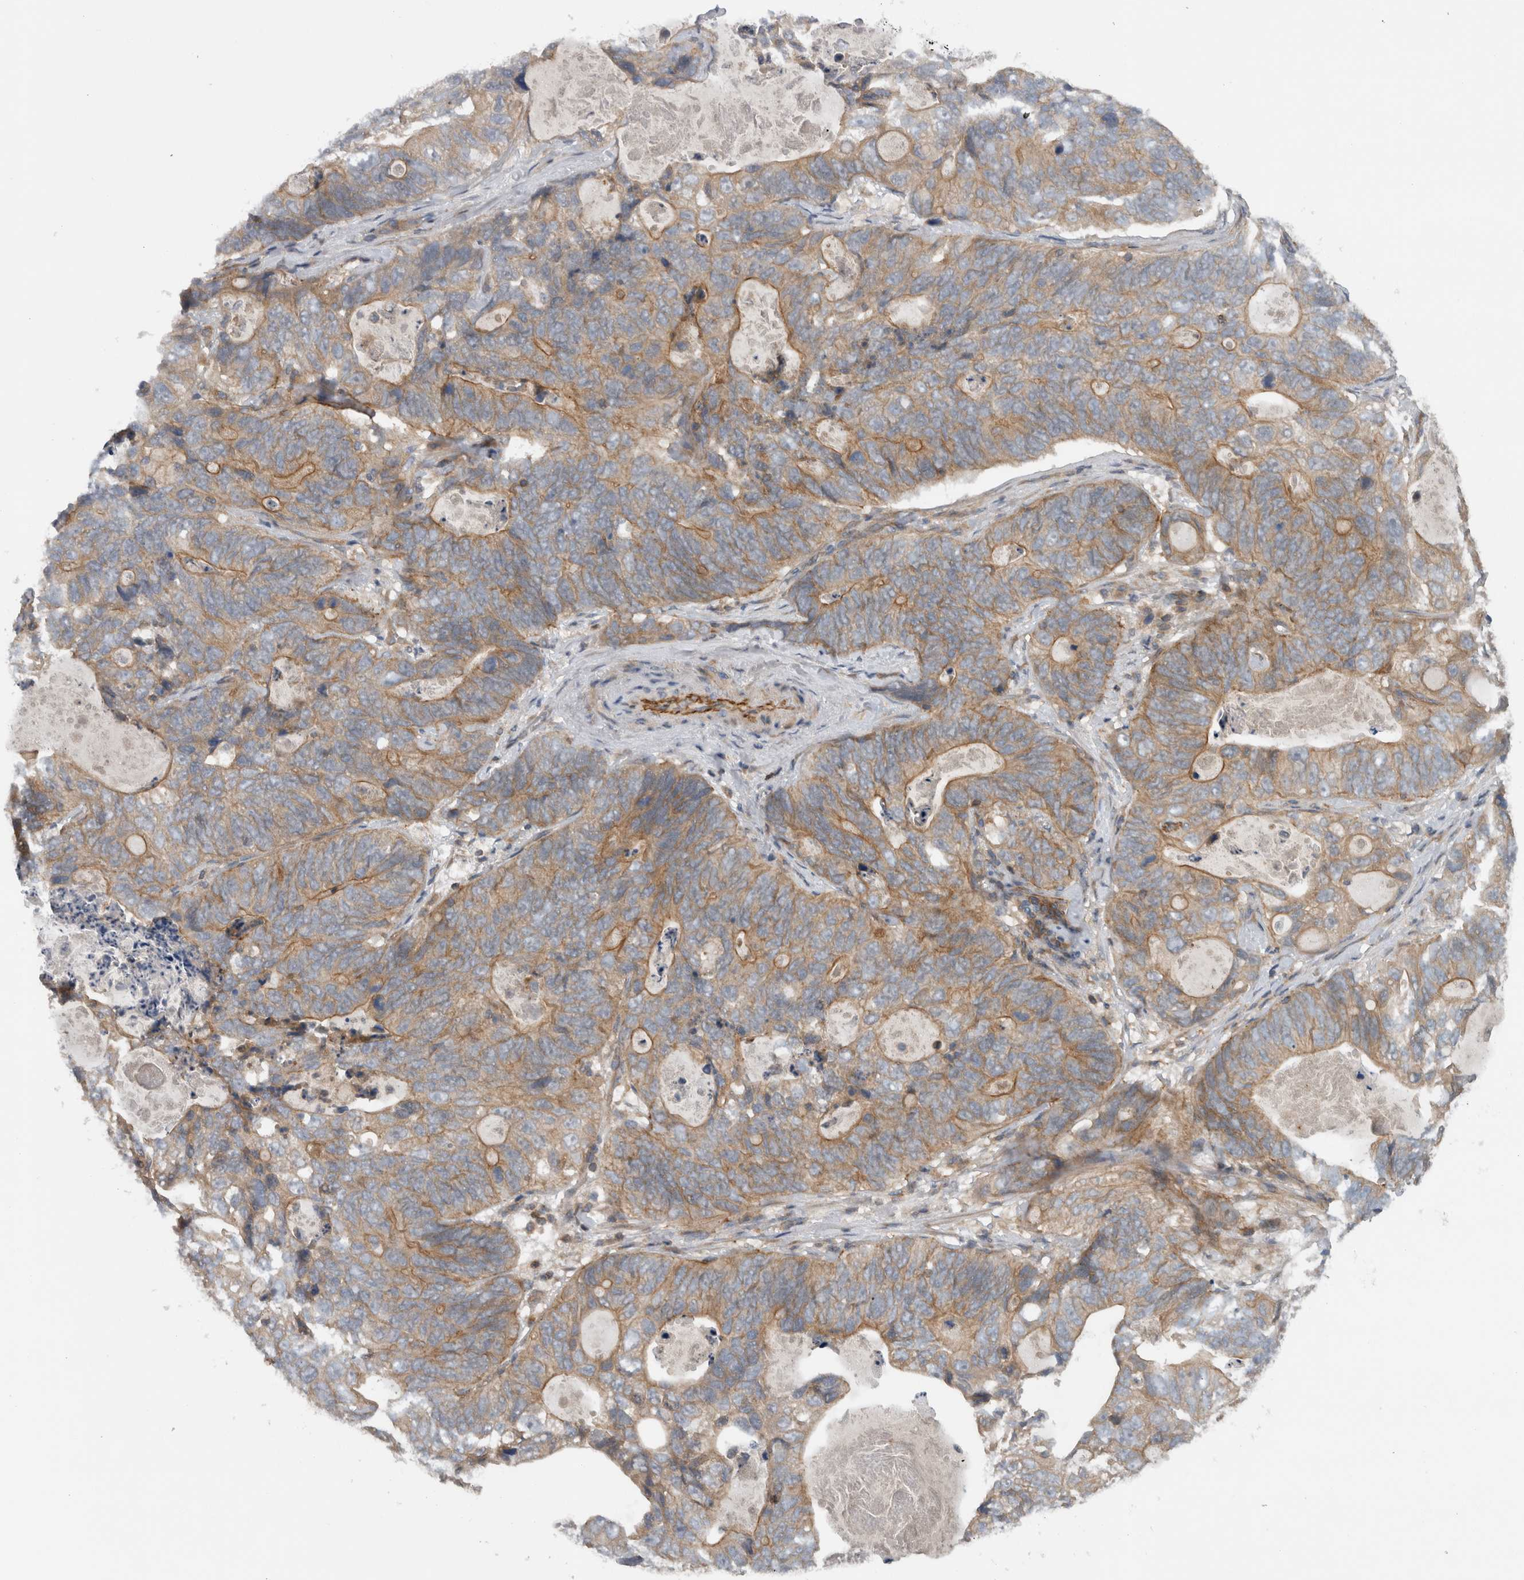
{"staining": {"intensity": "moderate", "quantity": ">75%", "location": "cytoplasmic/membranous"}, "tissue": "stomach cancer", "cell_type": "Tumor cells", "image_type": "cancer", "snomed": [{"axis": "morphology", "description": "Normal tissue, NOS"}, {"axis": "morphology", "description": "Adenocarcinoma, NOS"}, {"axis": "topography", "description": "Stomach"}], "caption": "Human stomach cancer (adenocarcinoma) stained with a protein marker shows moderate staining in tumor cells.", "gene": "SCARA5", "patient": {"sex": "female", "age": 89}}